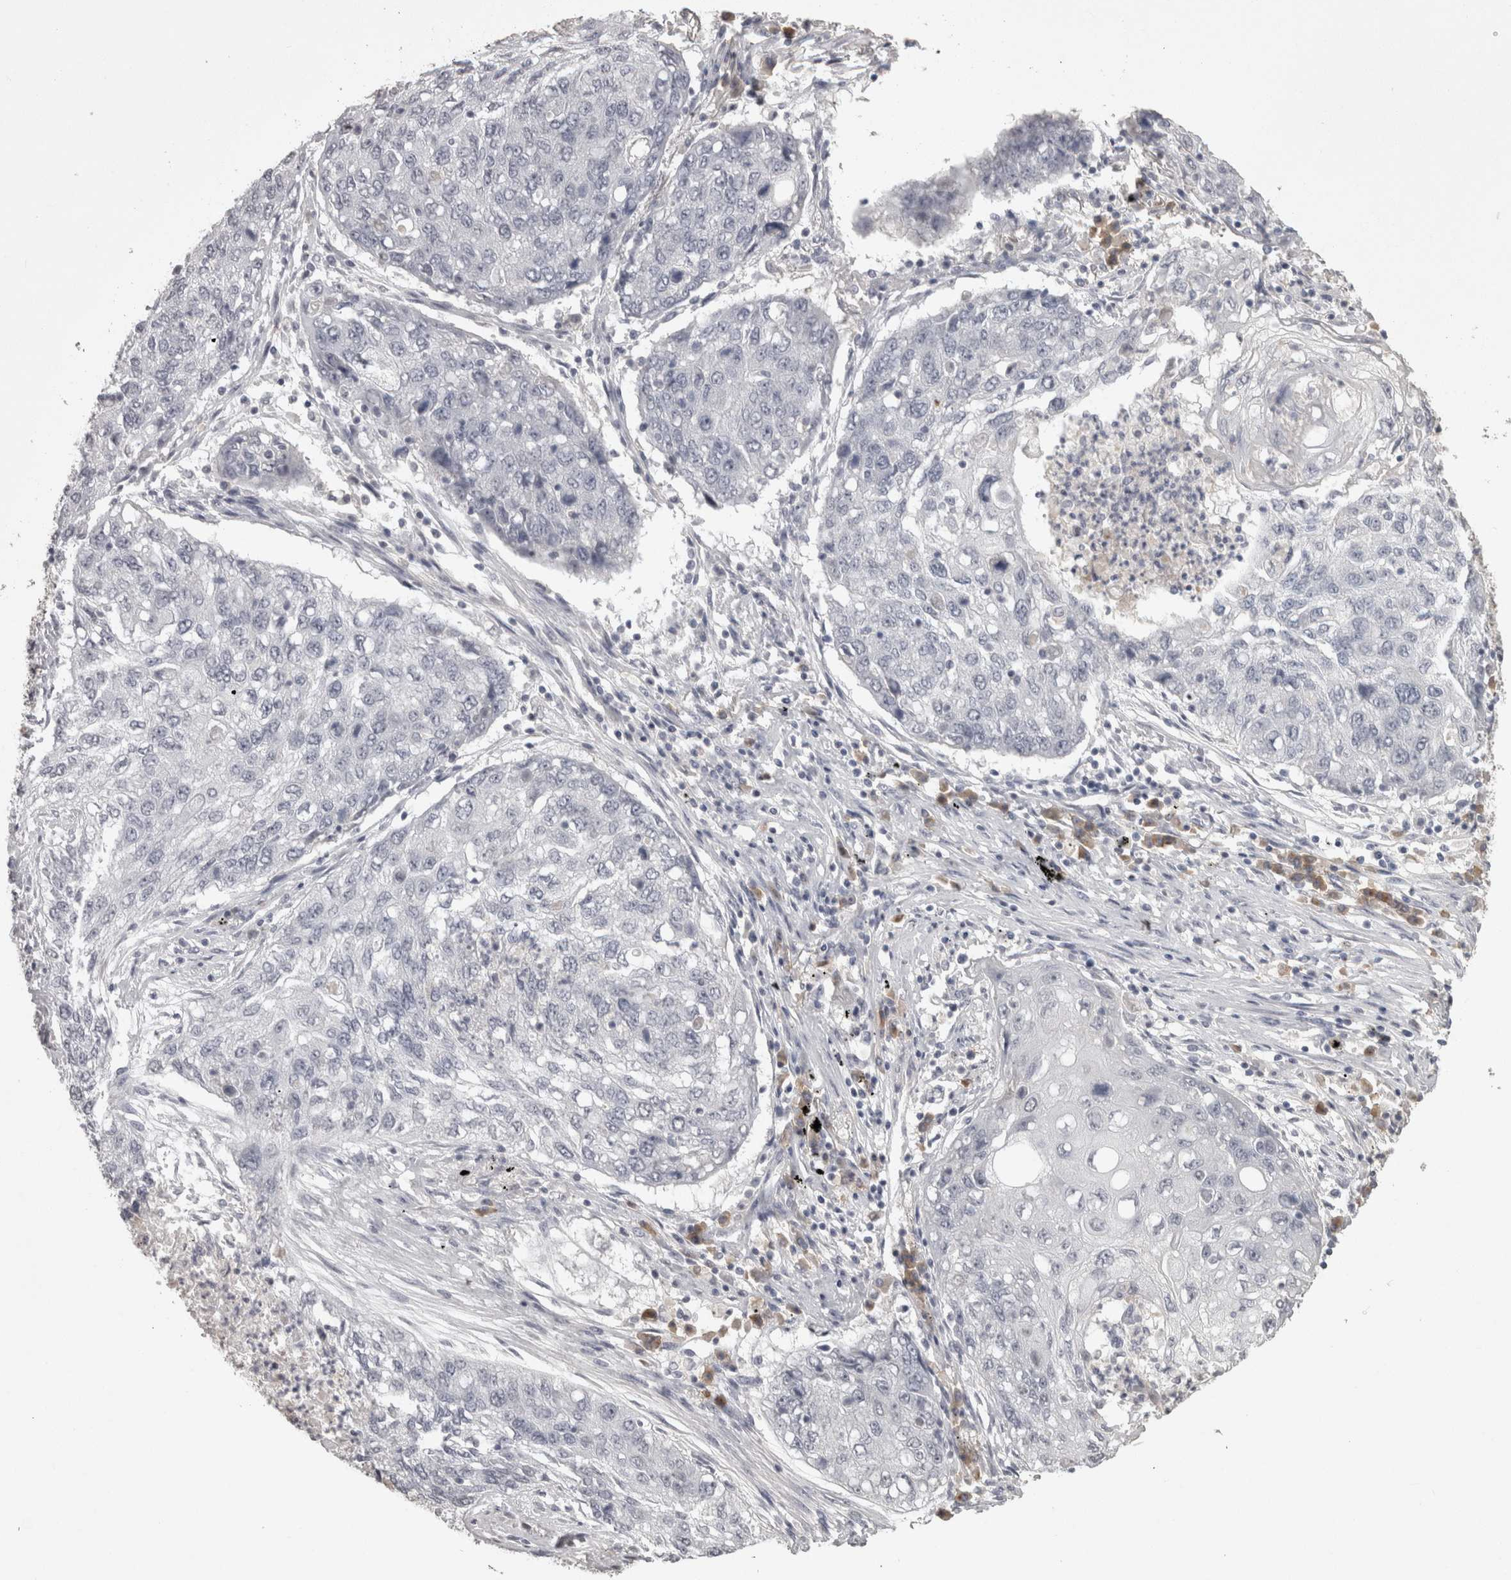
{"staining": {"intensity": "negative", "quantity": "none", "location": "none"}, "tissue": "lung cancer", "cell_type": "Tumor cells", "image_type": "cancer", "snomed": [{"axis": "morphology", "description": "Squamous cell carcinoma, NOS"}, {"axis": "topography", "description": "Lung"}], "caption": "High magnification brightfield microscopy of squamous cell carcinoma (lung) stained with DAB (brown) and counterstained with hematoxylin (blue): tumor cells show no significant staining.", "gene": "LAX1", "patient": {"sex": "female", "age": 63}}